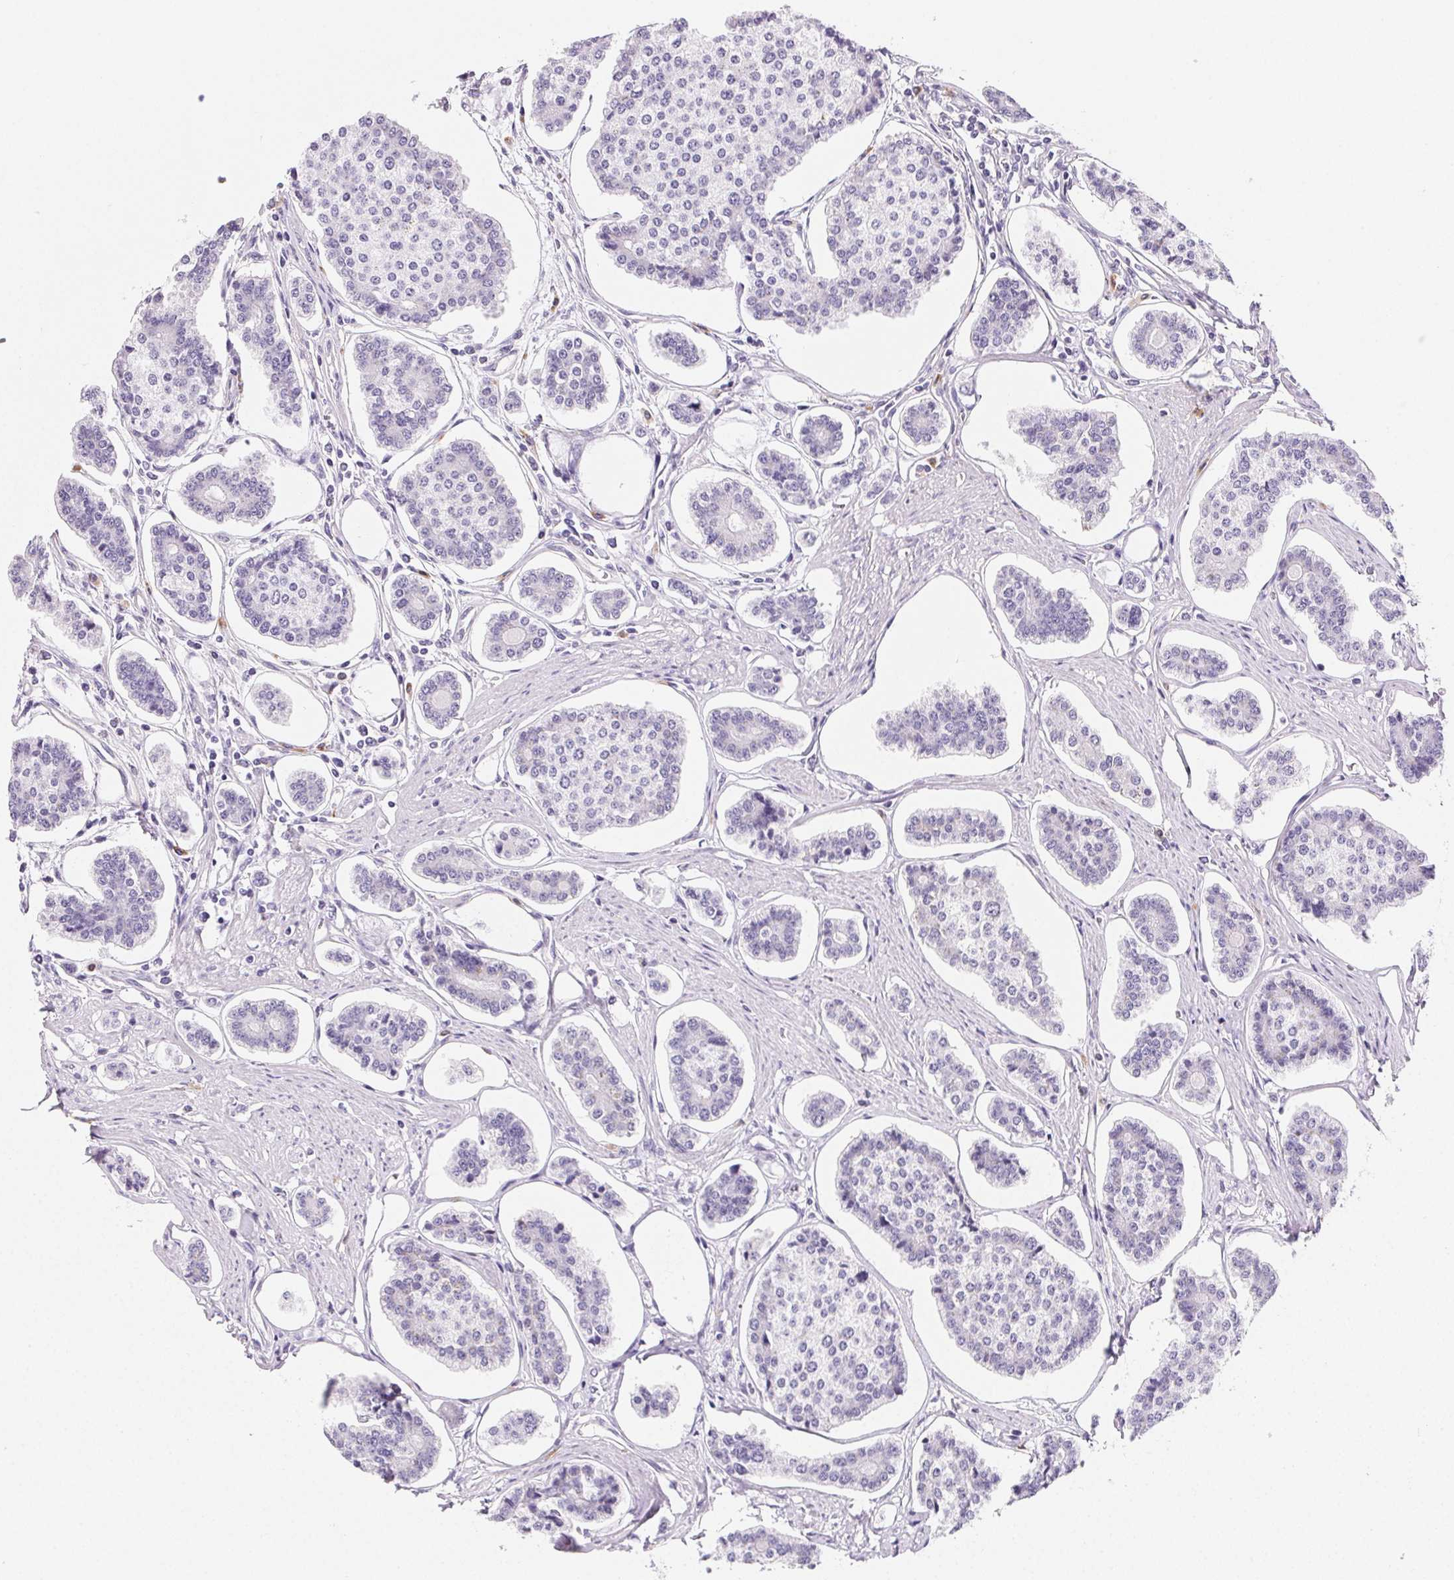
{"staining": {"intensity": "negative", "quantity": "none", "location": "none"}, "tissue": "carcinoid", "cell_type": "Tumor cells", "image_type": "cancer", "snomed": [{"axis": "morphology", "description": "Carcinoid, malignant, NOS"}, {"axis": "topography", "description": "Small intestine"}], "caption": "Carcinoid (malignant) stained for a protein using immunohistochemistry shows no staining tumor cells.", "gene": "PRSS3", "patient": {"sex": "female", "age": 65}}